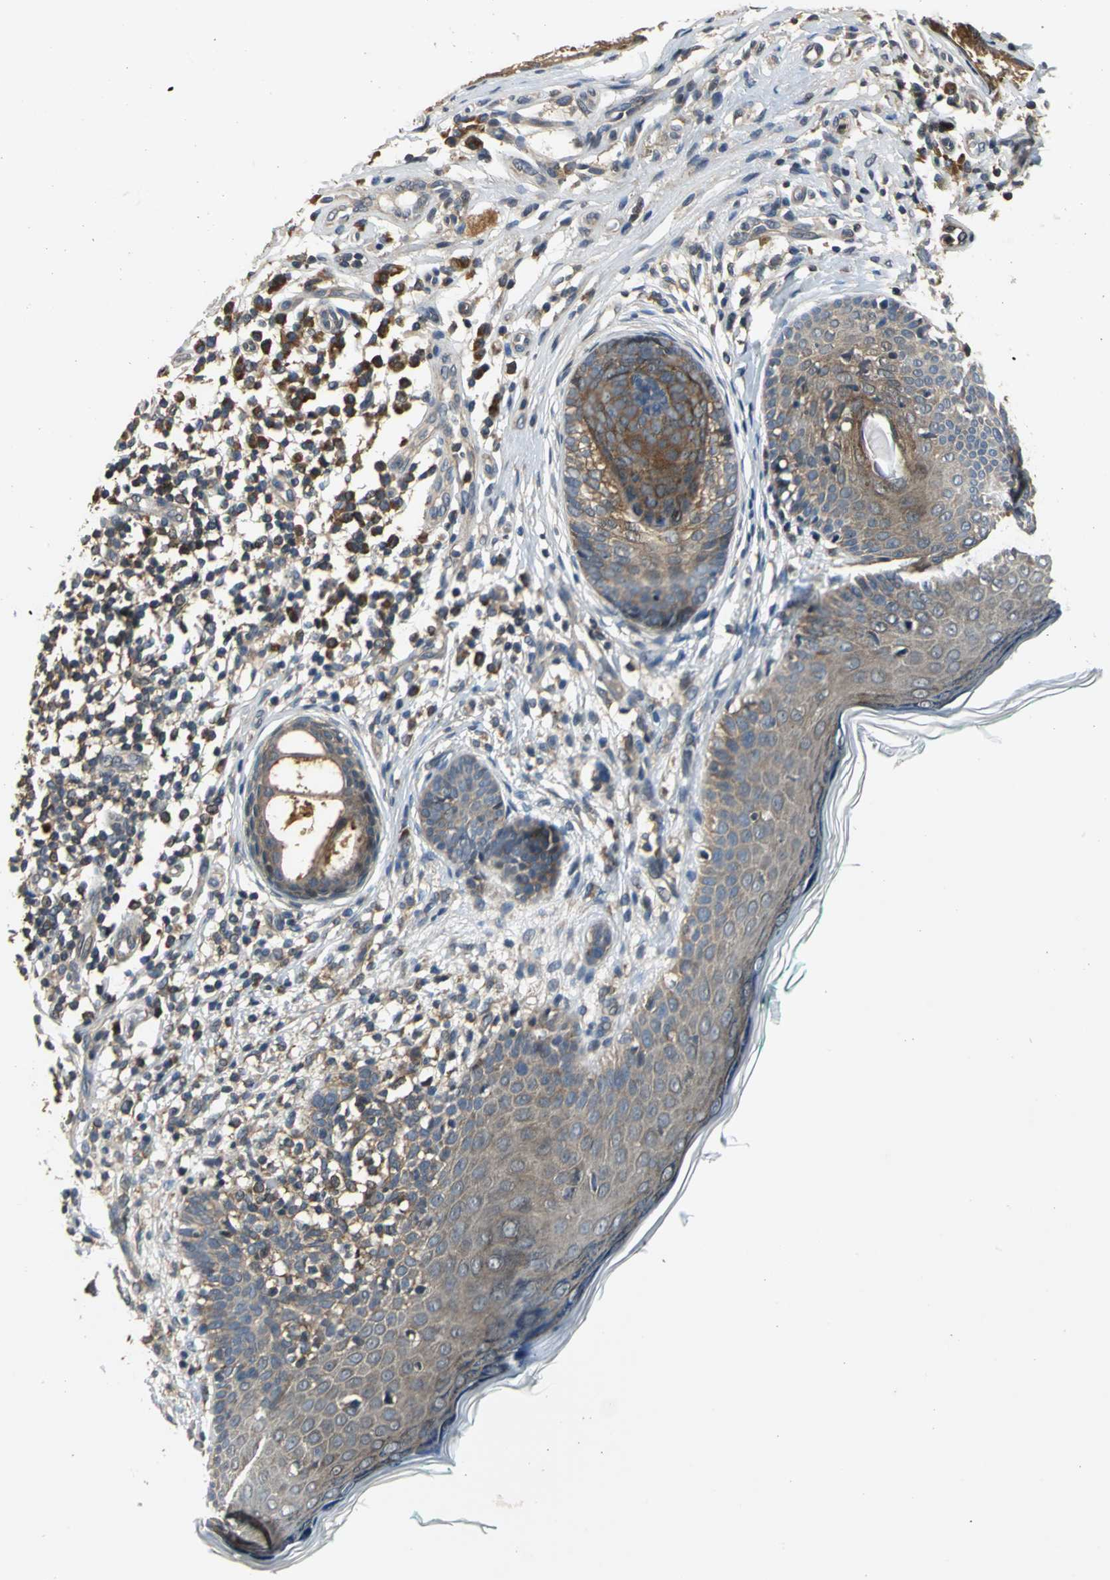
{"staining": {"intensity": "weak", "quantity": ">75%", "location": "cytoplasmic/membranous"}, "tissue": "skin cancer", "cell_type": "Tumor cells", "image_type": "cancer", "snomed": [{"axis": "morphology", "description": "Normal tissue, NOS"}, {"axis": "morphology", "description": "Basal cell carcinoma"}, {"axis": "topography", "description": "Skin"}], "caption": "An immunohistochemistry image of neoplastic tissue is shown. Protein staining in brown labels weak cytoplasmic/membranous positivity in skin basal cell carcinoma within tumor cells.", "gene": "EIF2B2", "patient": {"sex": "male", "age": 76}}